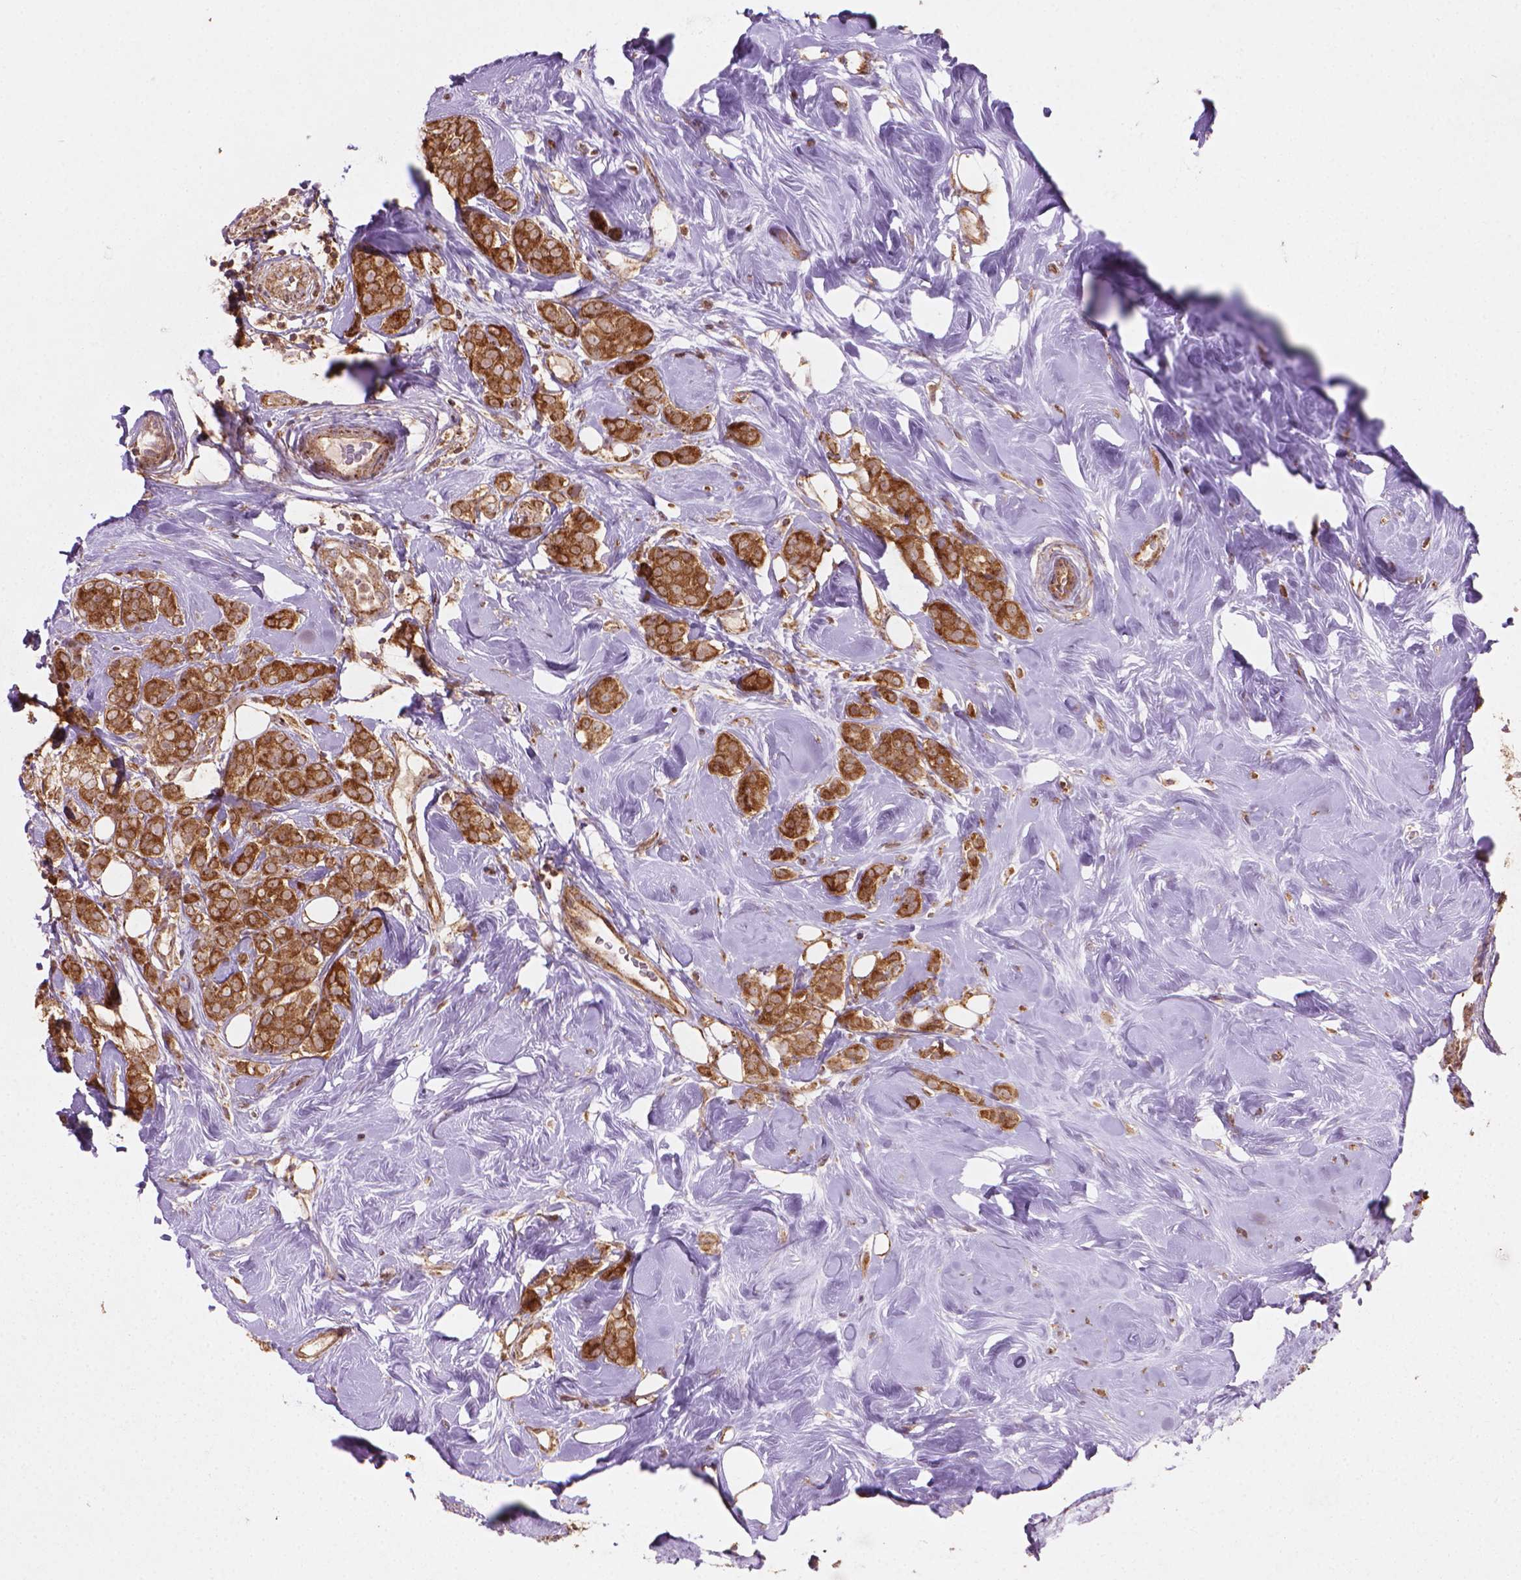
{"staining": {"intensity": "moderate", "quantity": ">75%", "location": "cytoplasmic/membranous"}, "tissue": "breast cancer", "cell_type": "Tumor cells", "image_type": "cancer", "snomed": [{"axis": "morphology", "description": "Lobular carcinoma"}, {"axis": "topography", "description": "Breast"}], "caption": "Breast cancer was stained to show a protein in brown. There is medium levels of moderate cytoplasmic/membranous positivity in approximately >75% of tumor cells. Using DAB (brown) and hematoxylin (blue) stains, captured at high magnification using brightfield microscopy.", "gene": "VARS2", "patient": {"sex": "female", "age": 49}}